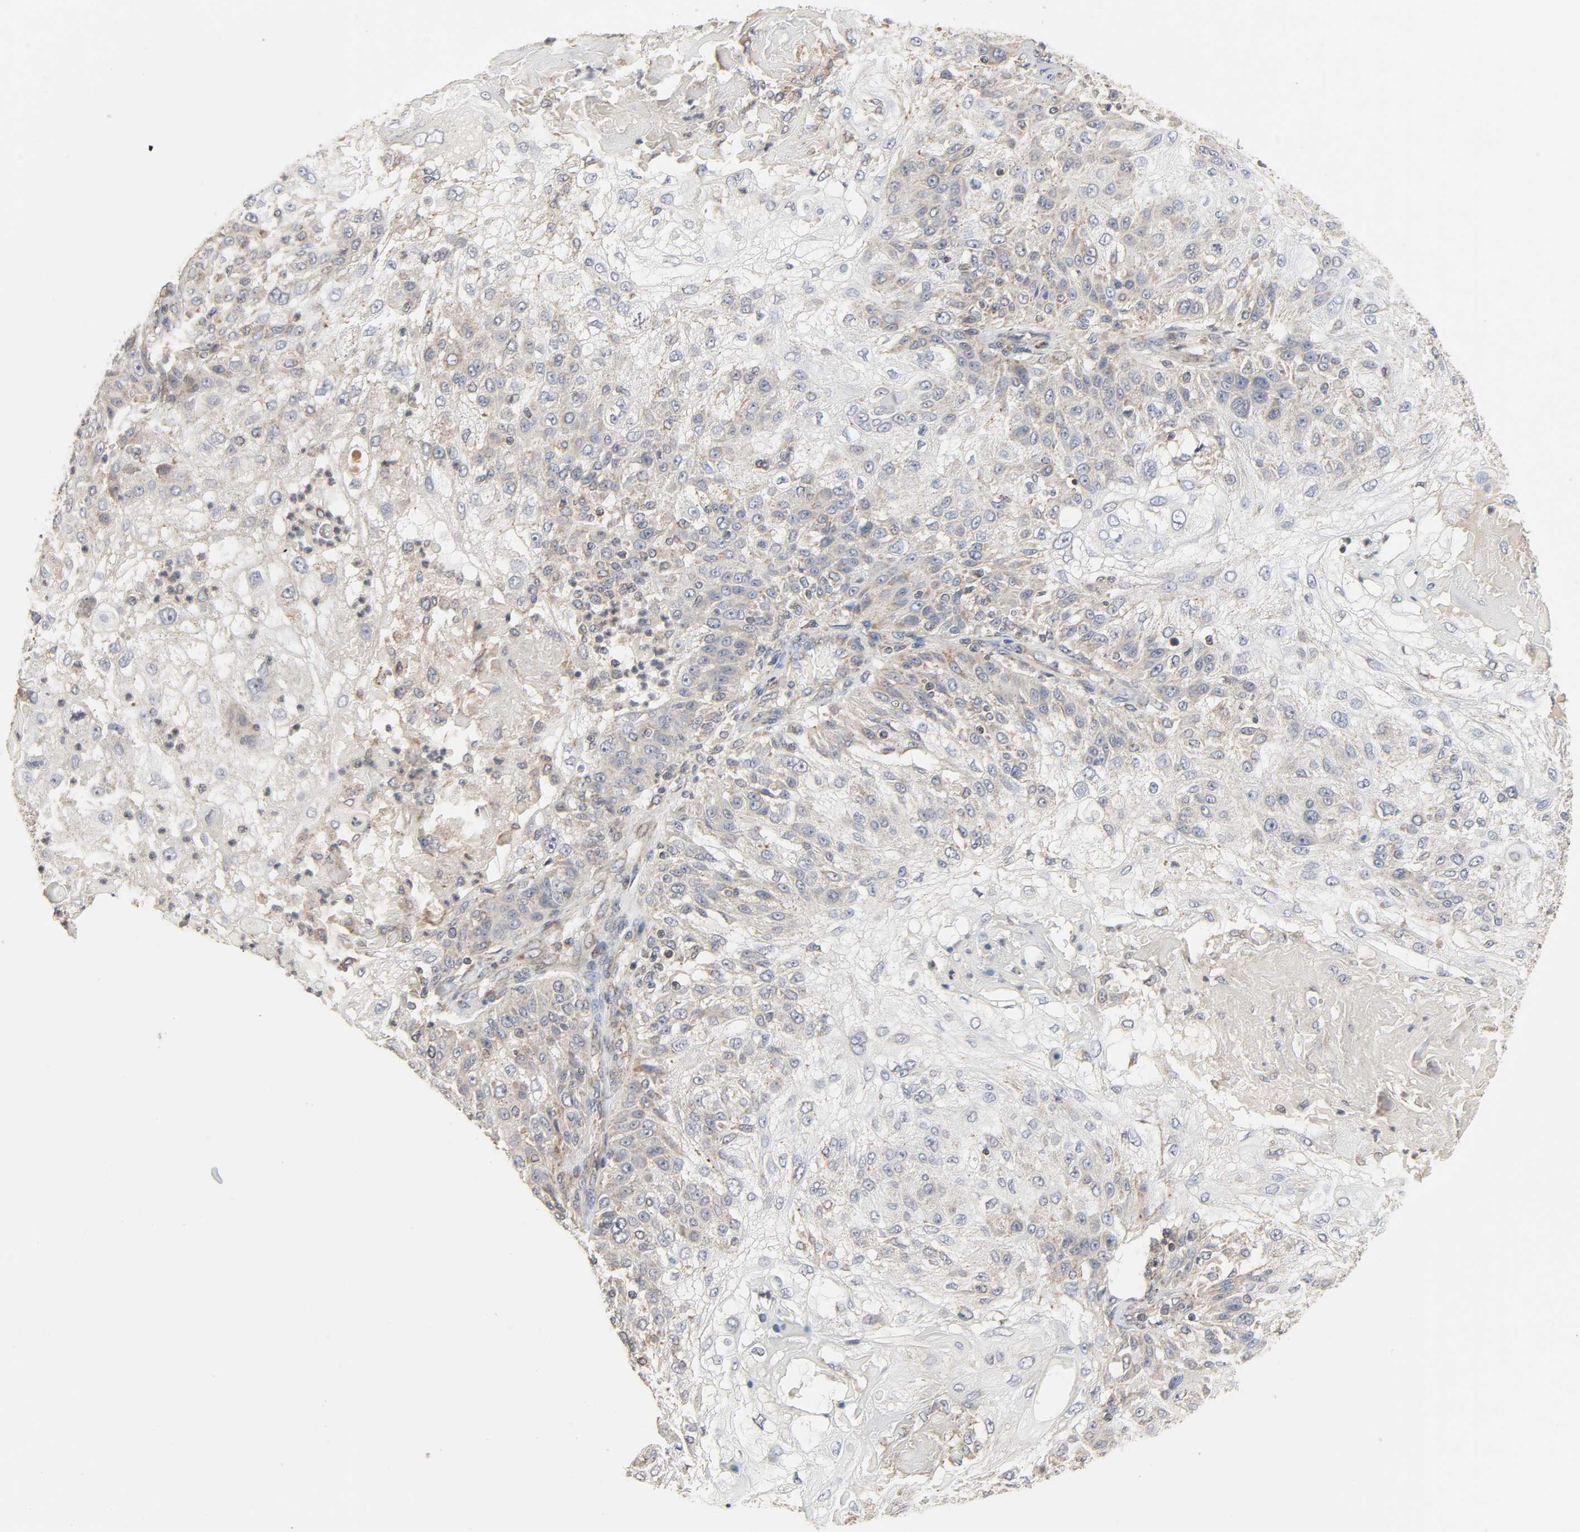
{"staining": {"intensity": "weak", "quantity": "25%-75%", "location": "cytoplasmic/membranous"}, "tissue": "skin cancer", "cell_type": "Tumor cells", "image_type": "cancer", "snomed": [{"axis": "morphology", "description": "Normal tissue, NOS"}, {"axis": "morphology", "description": "Squamous cell carcinoma, NOS"}, {"axis": "topography", "description": "Skin"}], "caption": "Immunohistochemical staining of human skin squamous cell carcinoma reveals low levels of weak cytoplasmic/membranous positivity in about 25%-75% of tumor cells.", "gene": "CLEC4E", "patient": {"sex": "female", "age": 83}}